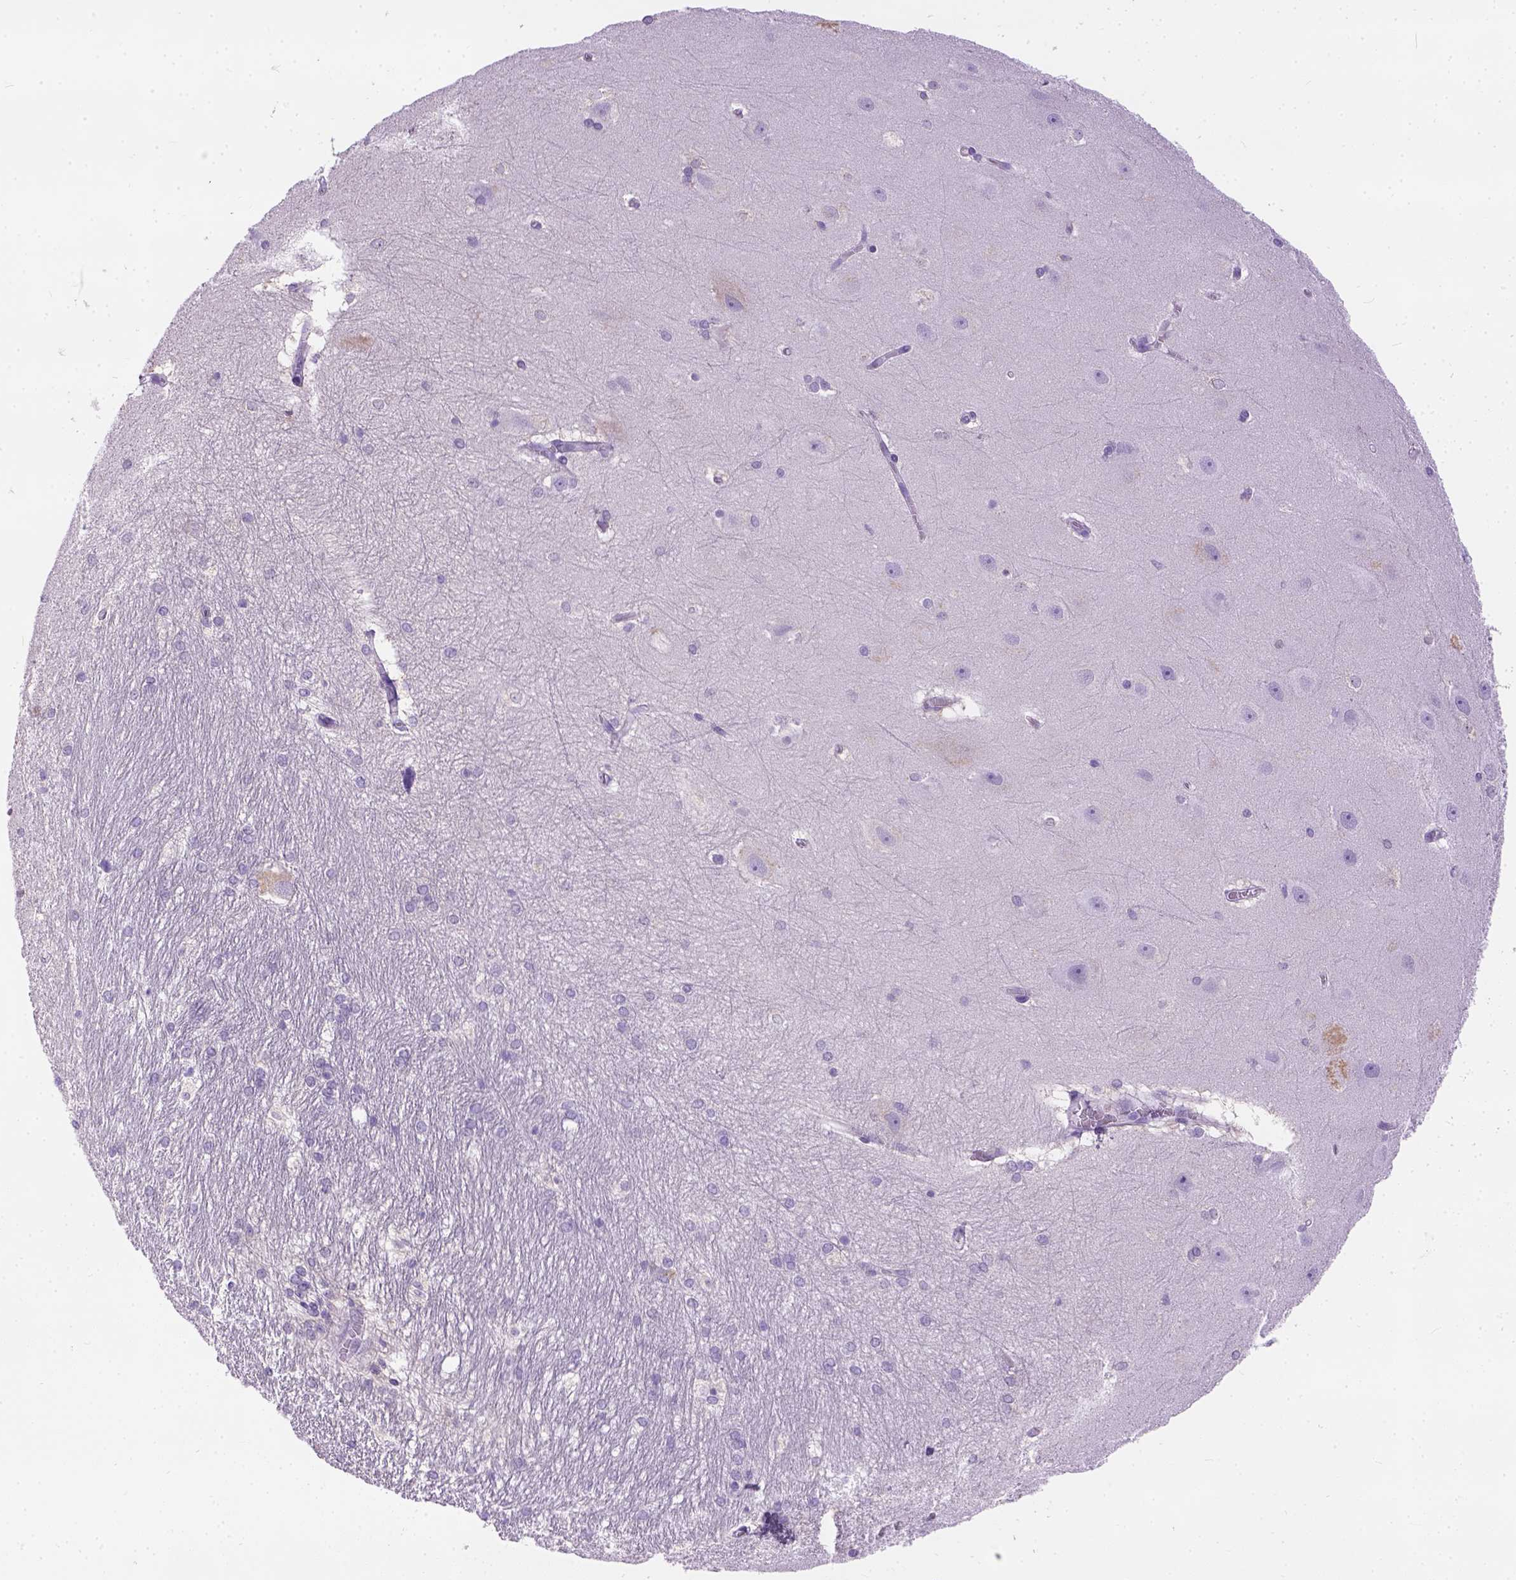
{"staining": {"intensity": "negative", "quantity": "none", "location": "none"}, "tissue": "hippocampus", "cell_type": "Glial cells", "image_type": "normal", "snomed": [{"axis": "morphology", "description": "Normal tissue, NOS"}, {"axis": "topography", "description": "Cerebral cortex"}, {"axis": "topography", "description": "Hippocampus"}], "caption": "IHC of unremarkable human hippocampus reveals no expression in glial cells. Nuclei are stained in blue.", "gene": "TMEM38A", "patient": {"sex": "female", "age": 19}}